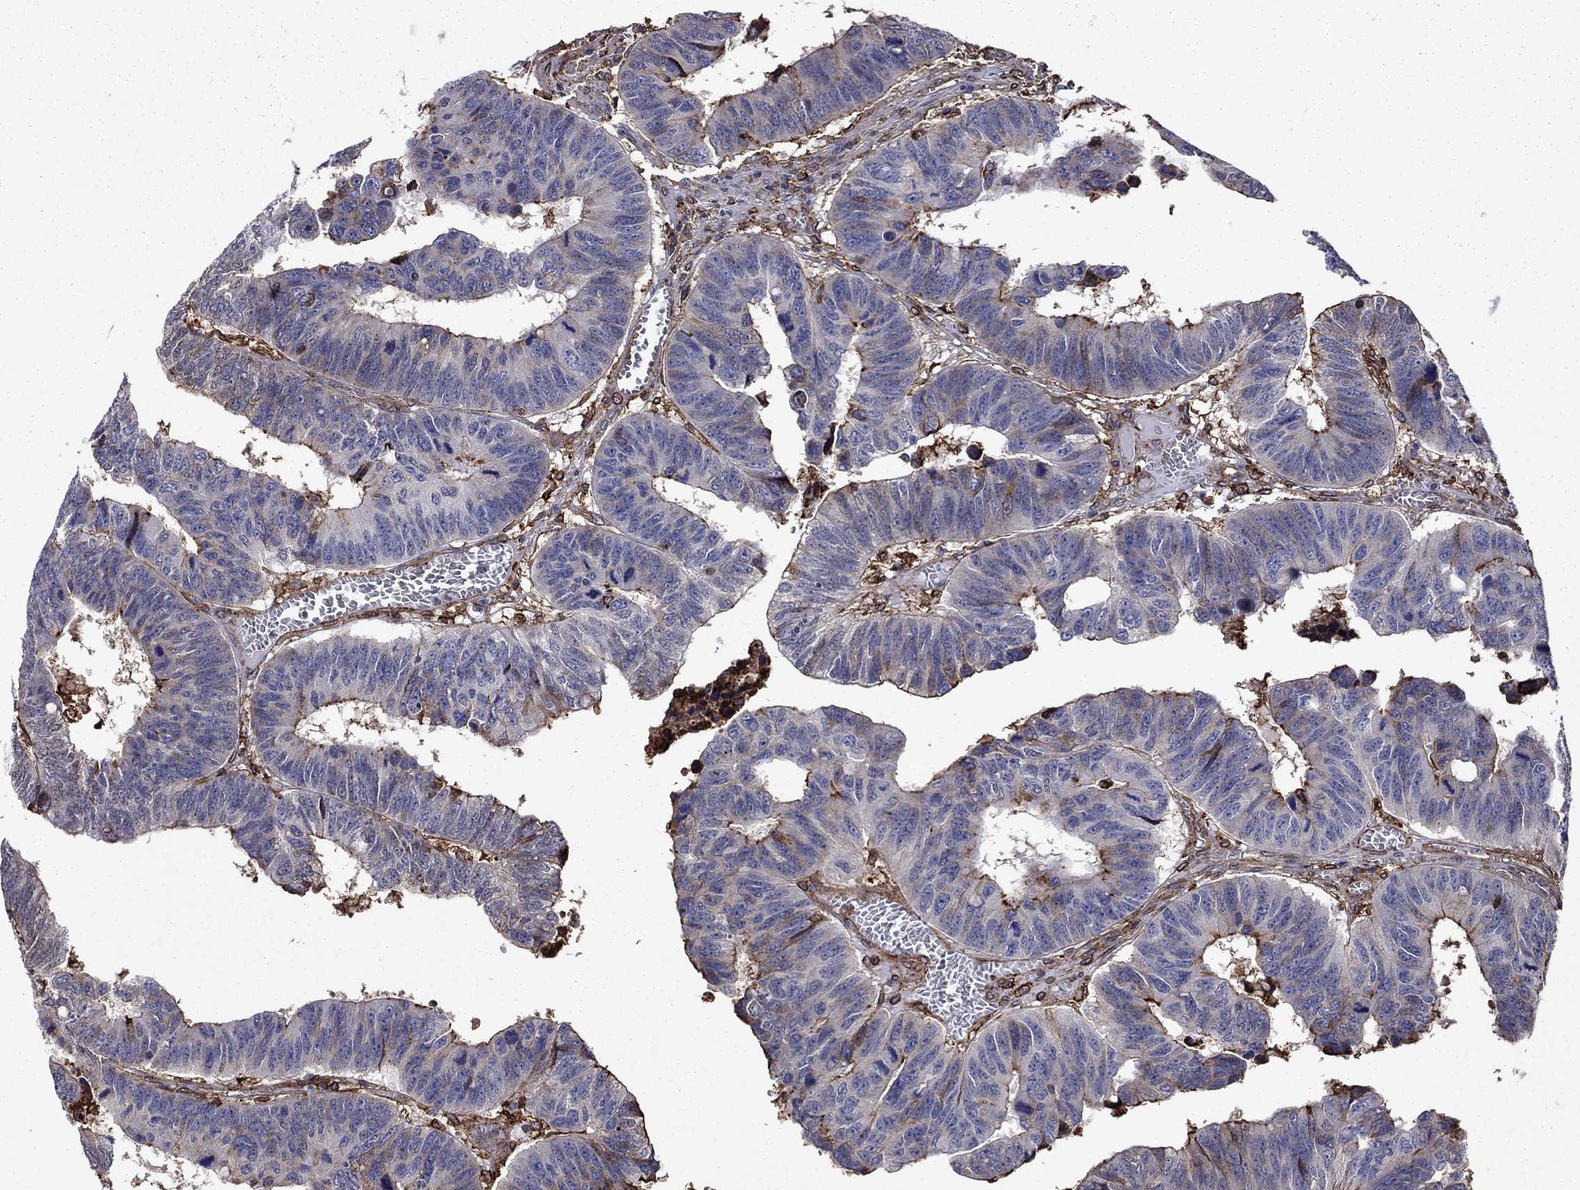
{"staining": {"intensity": "strong", "quantity": "25%-75%", "location": "cytoplasmic/membranous"}, "tissue": "colorectal cancer", "cell_type": "Tumor cells", "image_type": "cancer", "snomed": [{"axis": "morphology", "description": "Adenocarcinoma, NOS"}, {"axis": "topography", "description": "Appendix"}, {"axis": "topography", "description": "Colon"}, {"axis": "topography", "description": "Cecum"}, {"axis": "topography", "description": "Colon asc"}], "caption": "A high-resolution image shows IHC staining of adenocarcinoma (colorectal), which exhibits strong cytoplasmic/membranous positivity in approximately 25%-75% of tumor cells. The staining was performed using DAB (3,3'-diaminobenzidine), with brown indicating positive protein expression. Nuclei are stained blue with hematoxylin.", "gene": "PLAU", "patient": {"sex": "female", "age": 85}}